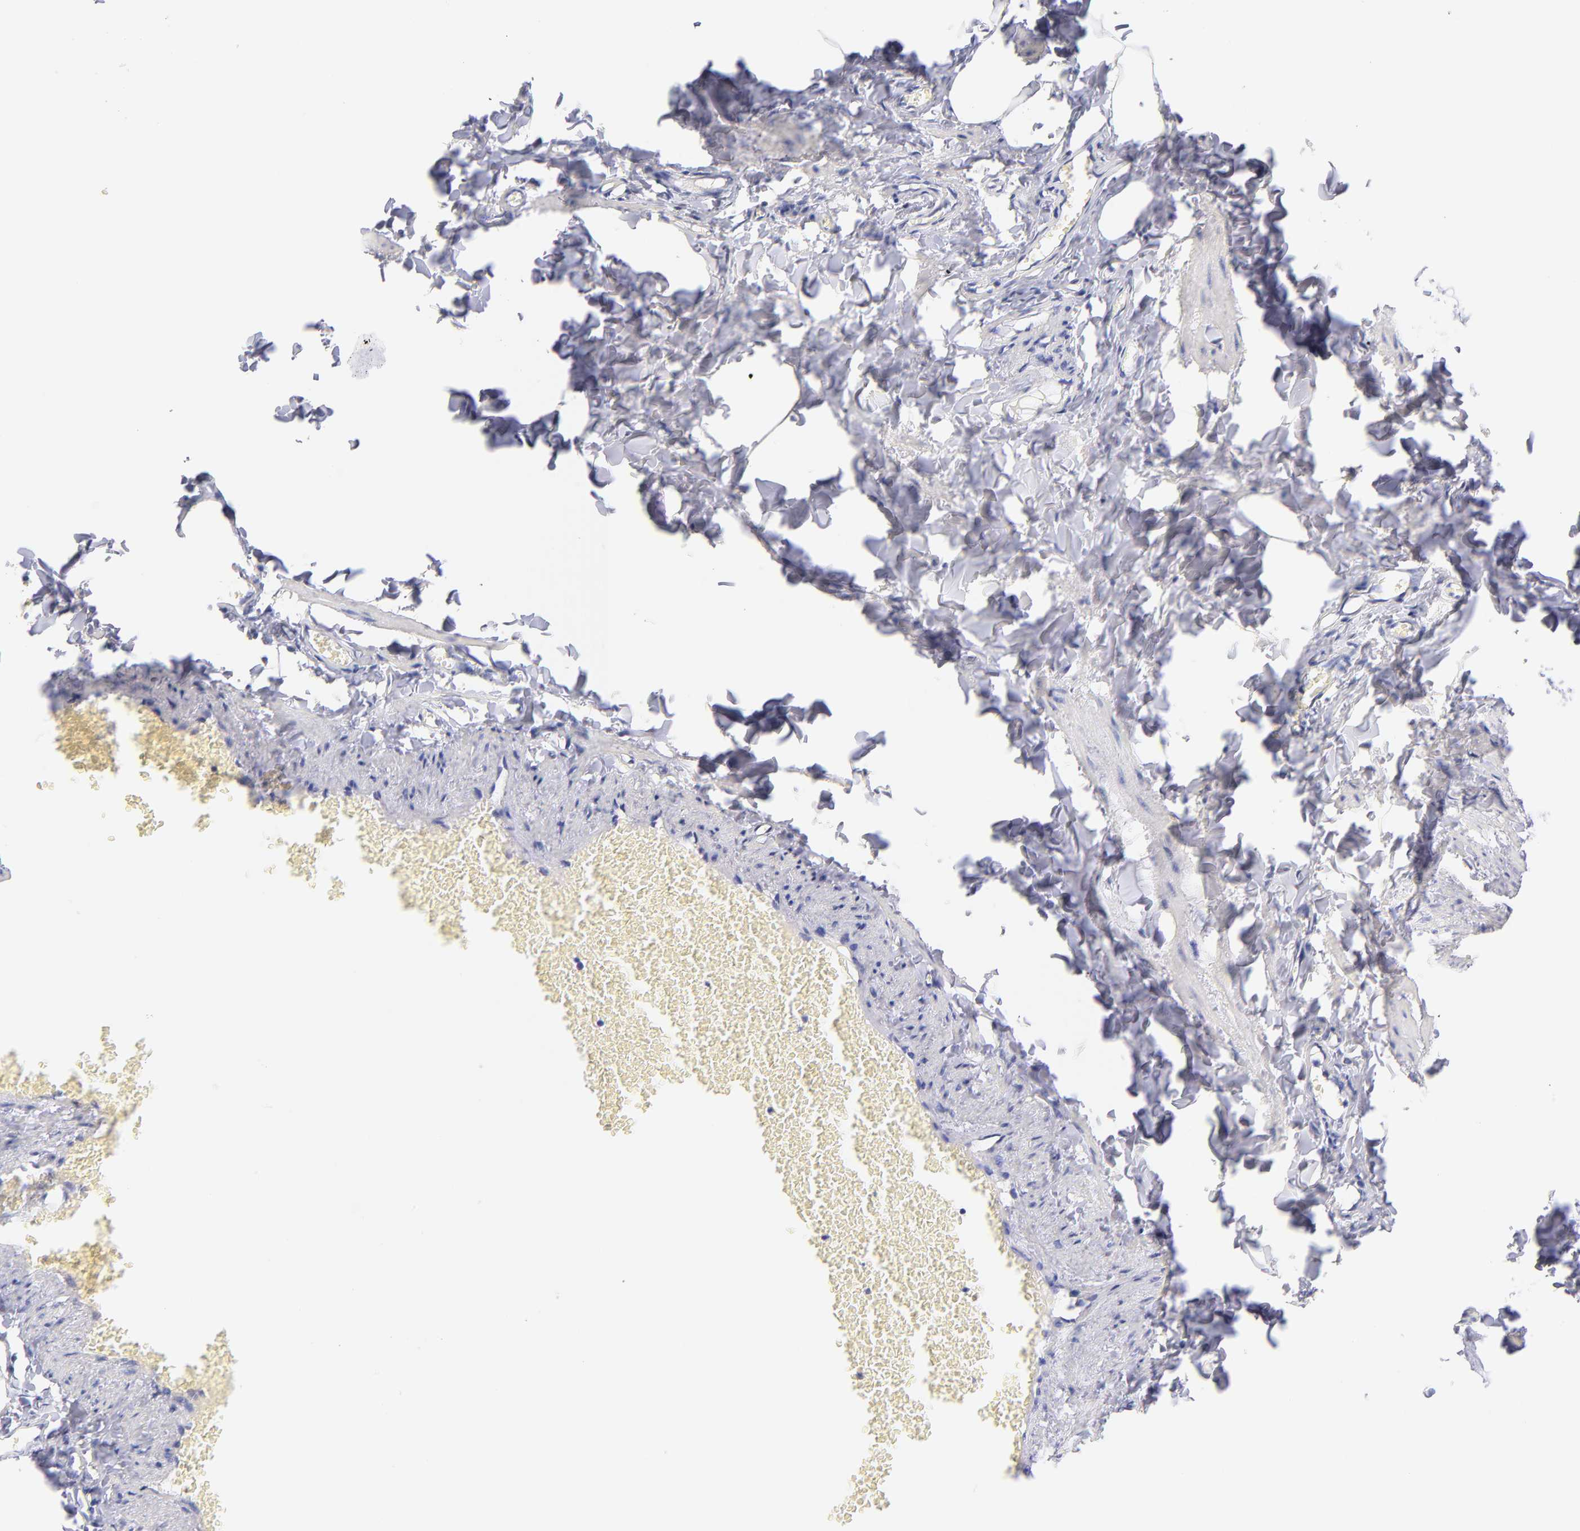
{"staining": {"intensity": "negative", "quantity": "none", "location": "none"}, "tissue": "adipose tissue", "cell_type": "Adipocytes", "image_type": "normal", "snomed": [{"axis": "morphology", "description": "Normal tissue, NOS"}, {"axis": "topography", "description": "Vascular tissue"}], "caption": "DAB (3,3'-diaminobenzidine) immunohistochemical staining of unremarkable human adipose tissue demonstrates no significant staining in adipocytes.", "gene": "SCGN", "patient": {"sex": "male", "age": 41}}